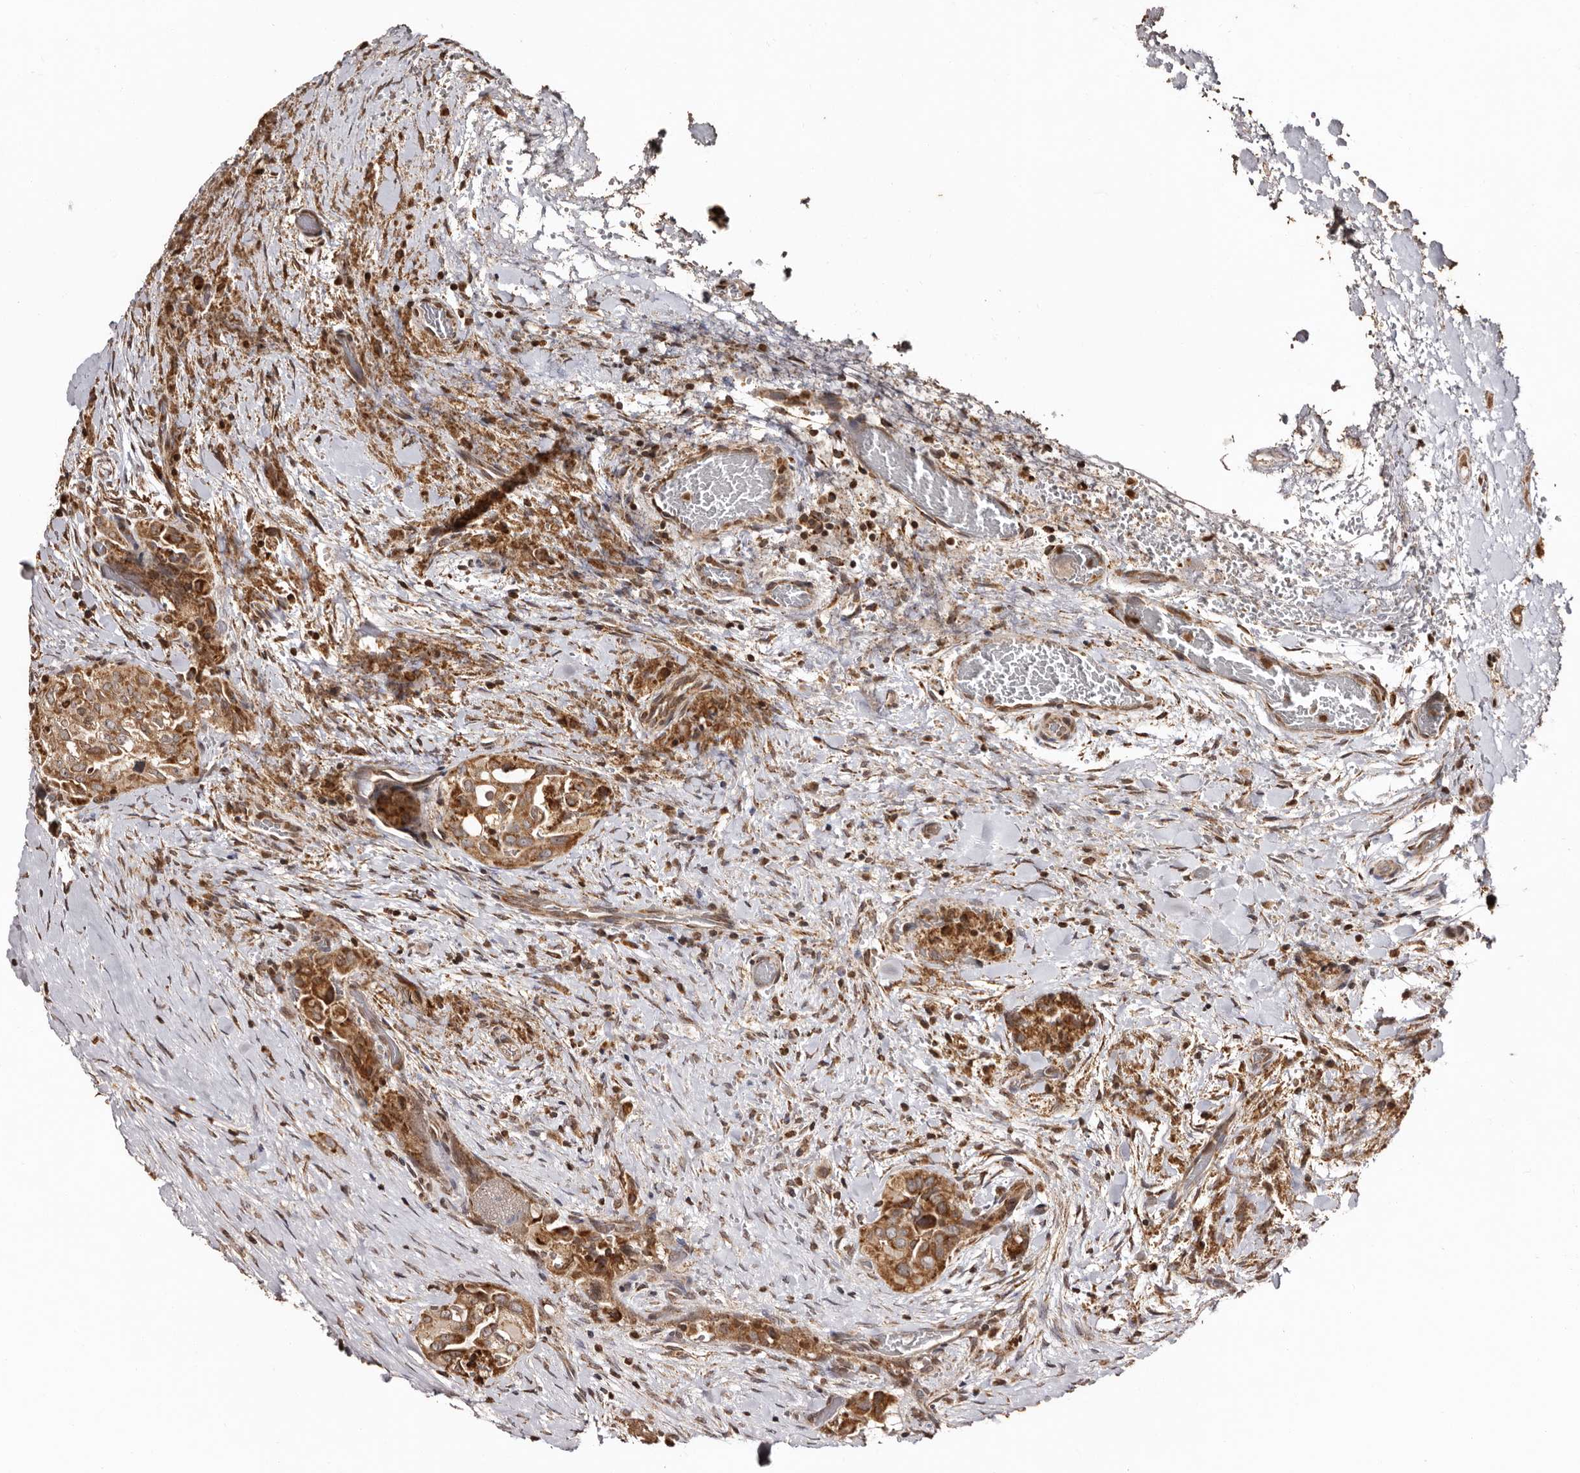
{"staining": {"intensity": "moderate", "quantity": ">75%", "location": "cytoplasmic/membranous"}, "tissue": "thyroid cancer", "cell_type": "Tumor cells", "image_type": "cancer", "snomed": [{"axis": "morphology", "description": "Papillary adenocarcinoma, NOS"}, {"axis": "topography", "description": "Thyroid gland"}], "caption": "This micrograph exhibits immunohistochemistry (IHC) staining of human thyroid papillary adenocarcinoma, with medium moderate cytoplasmic/membranous positivity in approximately >75% of tumor cells.", "gene": "CCDC190", "patient": {"sex": "female", "age": 59}}